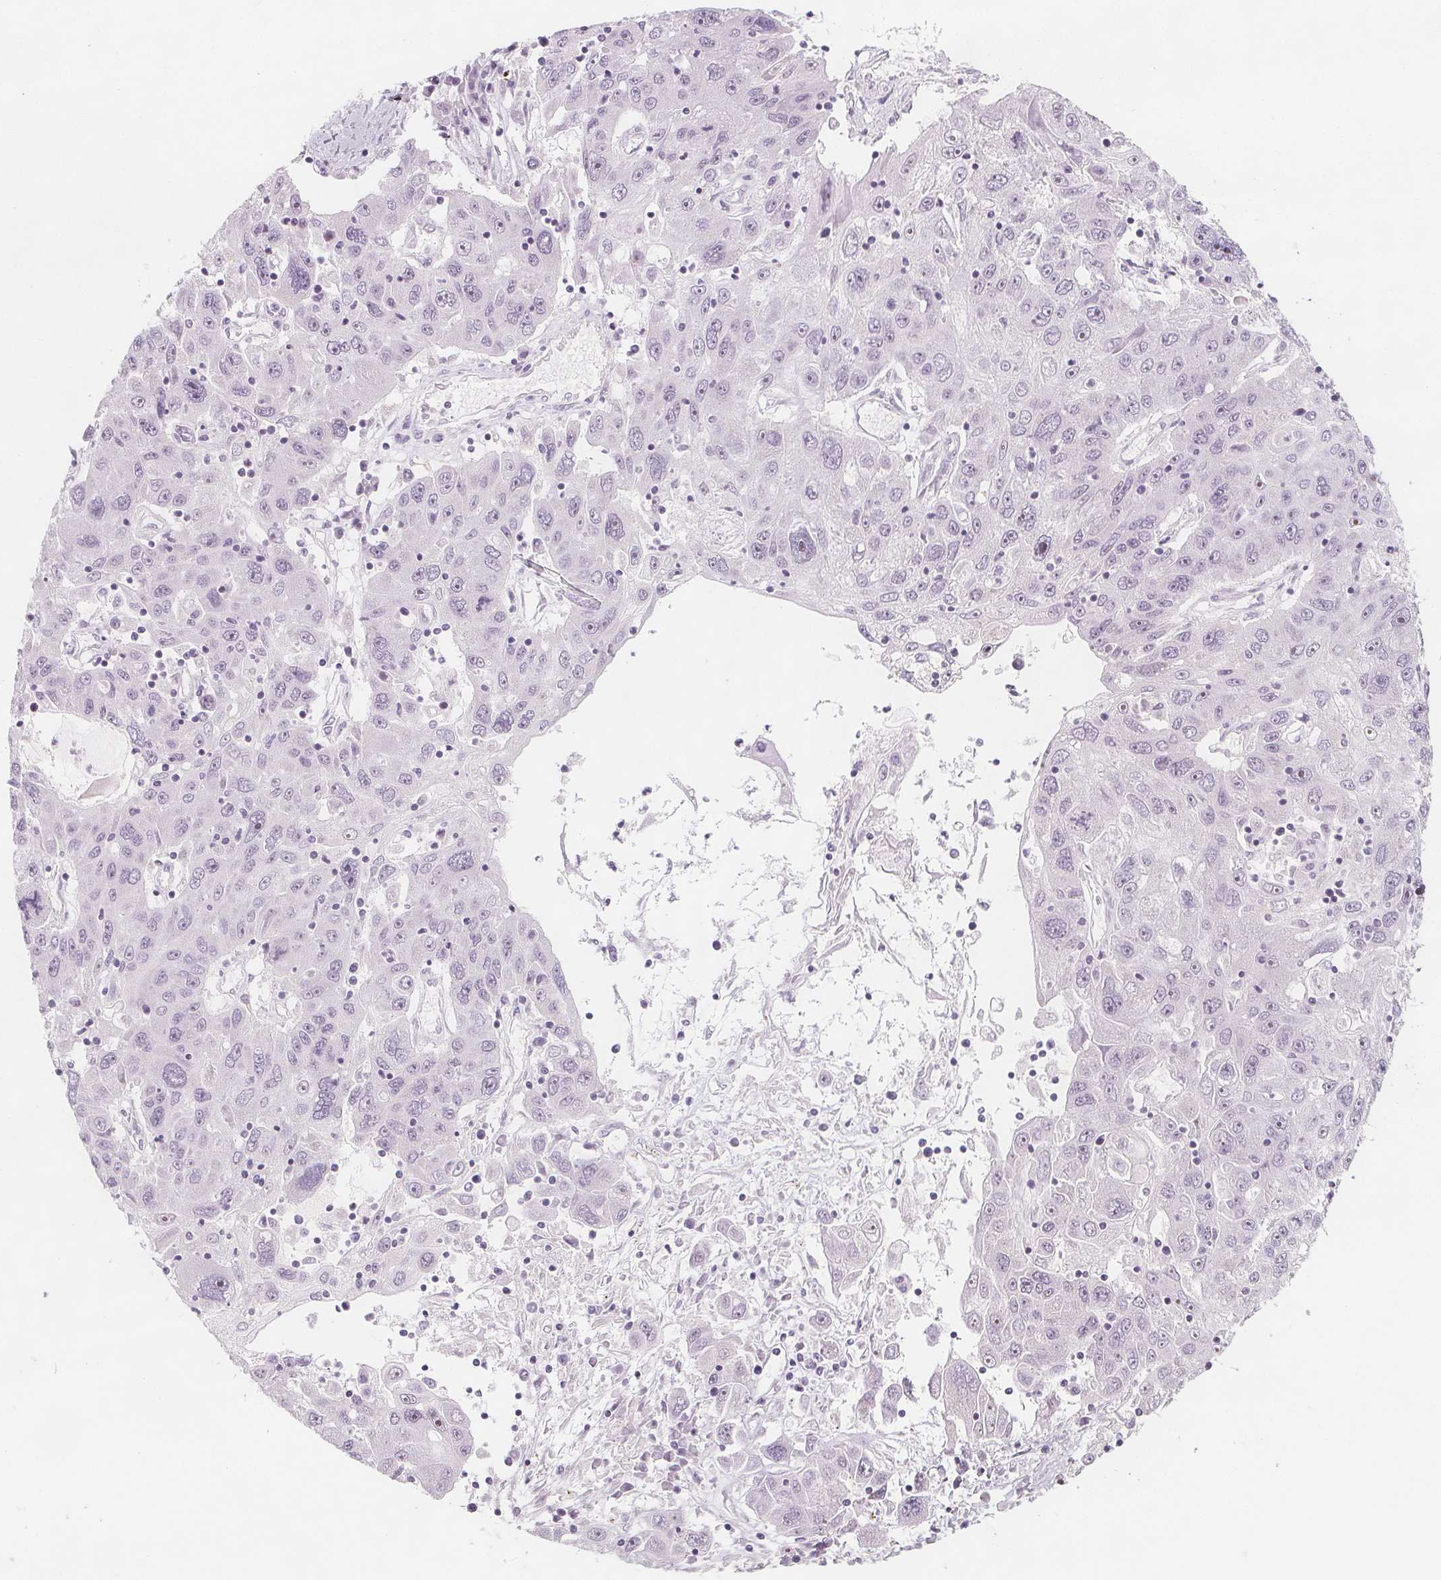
{"staining": {"intensity": "negative", "quantity": "none", "location": "none"}, "tissue": "stomach cancer", "cell_type": "Tumor cells", "image_type": "cancer", "snomed": [{"axis": "morphology", "description": "Adenocarcinoma, NOS"}, {"axis": "topography", "description": "Stomach"}], "caption": "Immunohistochemistry (IHC) of human stomach adenocarcinoma shows no expression in tumor cells.", "gene": "C1orf167", "patient": {"sex": "male", "age": 56}}